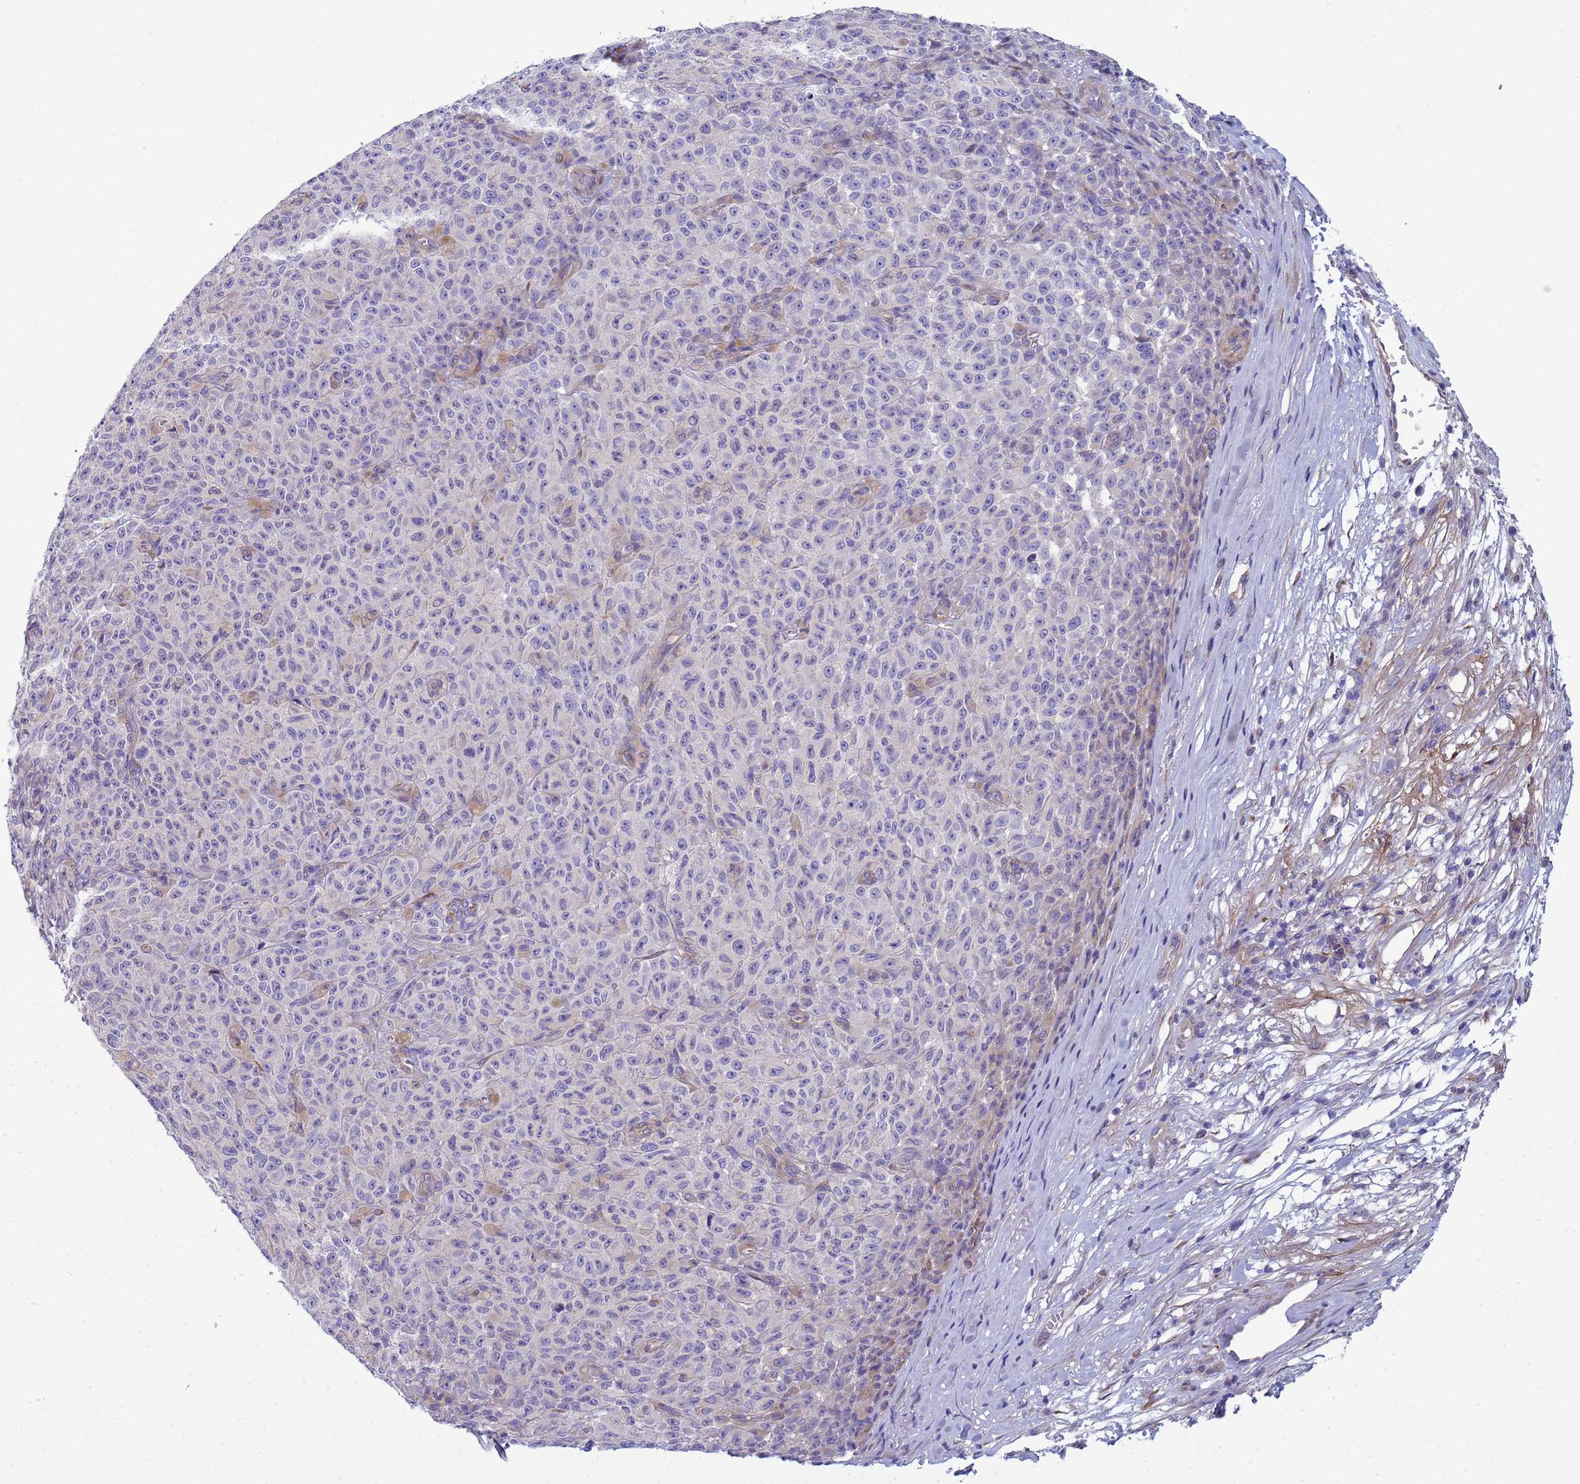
{"staining": {"intensity": "negative", "quantity": "none", "location": "none"}, "tissue": "melanoma", "cell_type": "Tumor cells", "image_type": "cancer", "snomed": [{"axis": "morphology", "description": "Malignant melanoma, NOS"}, {"axis": "topography", "description": "Skin"}], "caption": "Immunohistochemistry micrograph of neoplastic tissue: human melanoma stained with DAB shows no significant protein expression in tumor cells. (Brightfield microscopy of DAB (3,3'-diaminobenzidine) immunohistochemistry at high magnification).", "gene": "TRPC6", "patient": {"sex": "female", "age": 82}}